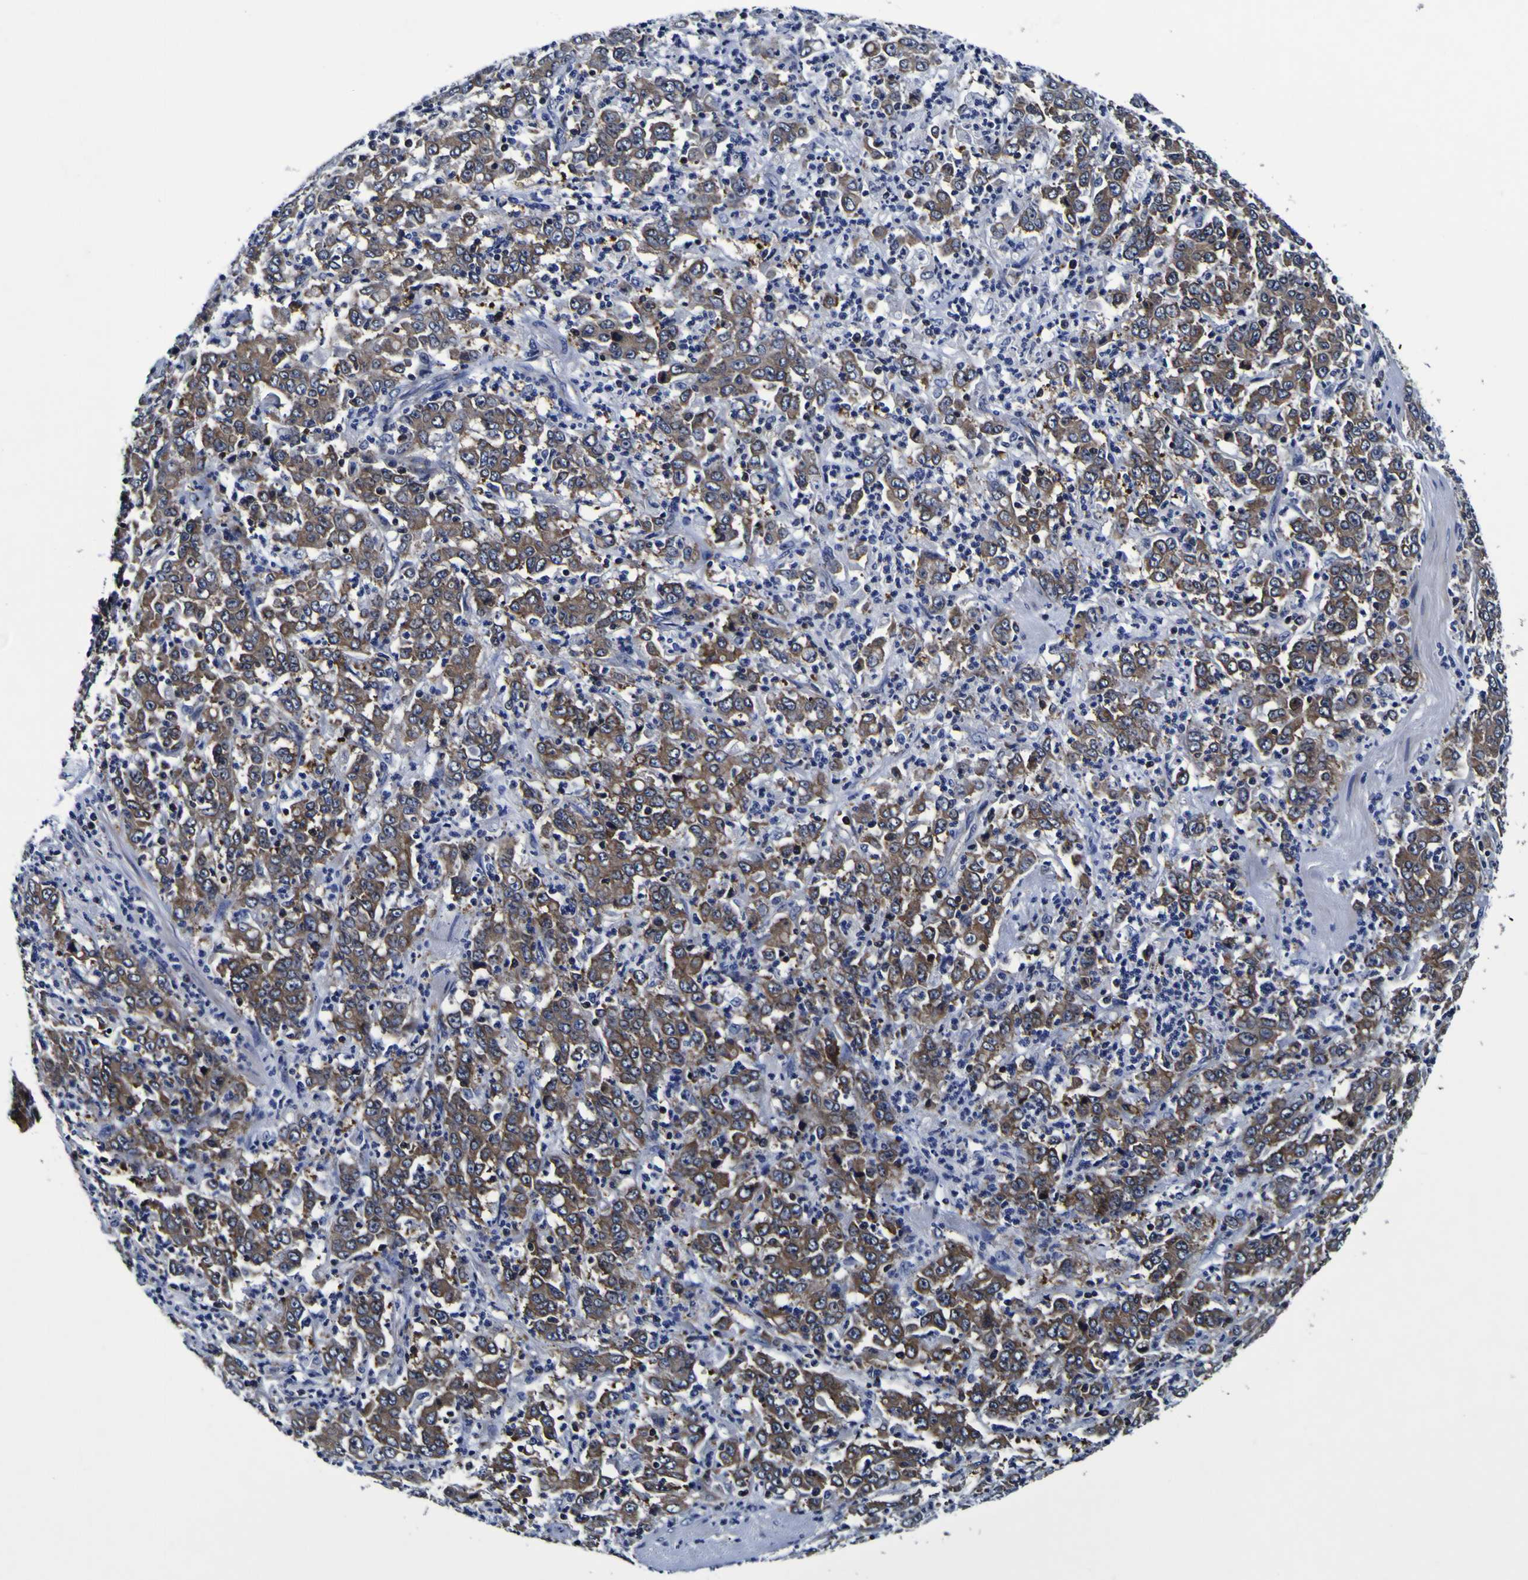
{"staining": {"intensity": "moderate", "quantity": ">75%", "location": "cytoplasmic/membranous"}, "tissue": "stomach cancer", "cell_type": "Tumor cells", "image_type": "cancer", "snomed": [{"axis": "morphology", "description": "Adenocarcinoma, NOS"}, {"axis": "topography", "description": "Stomach, lower"}], "caption": "Stomach adenocarcinoma stained with immunohistochemistry (IHC) reveals moderate cytoplasmic/membranous expression in approximately >75% of tumor cells.", "gene": "SORCS1", "patient": {"sex": "female", "age": 71}}